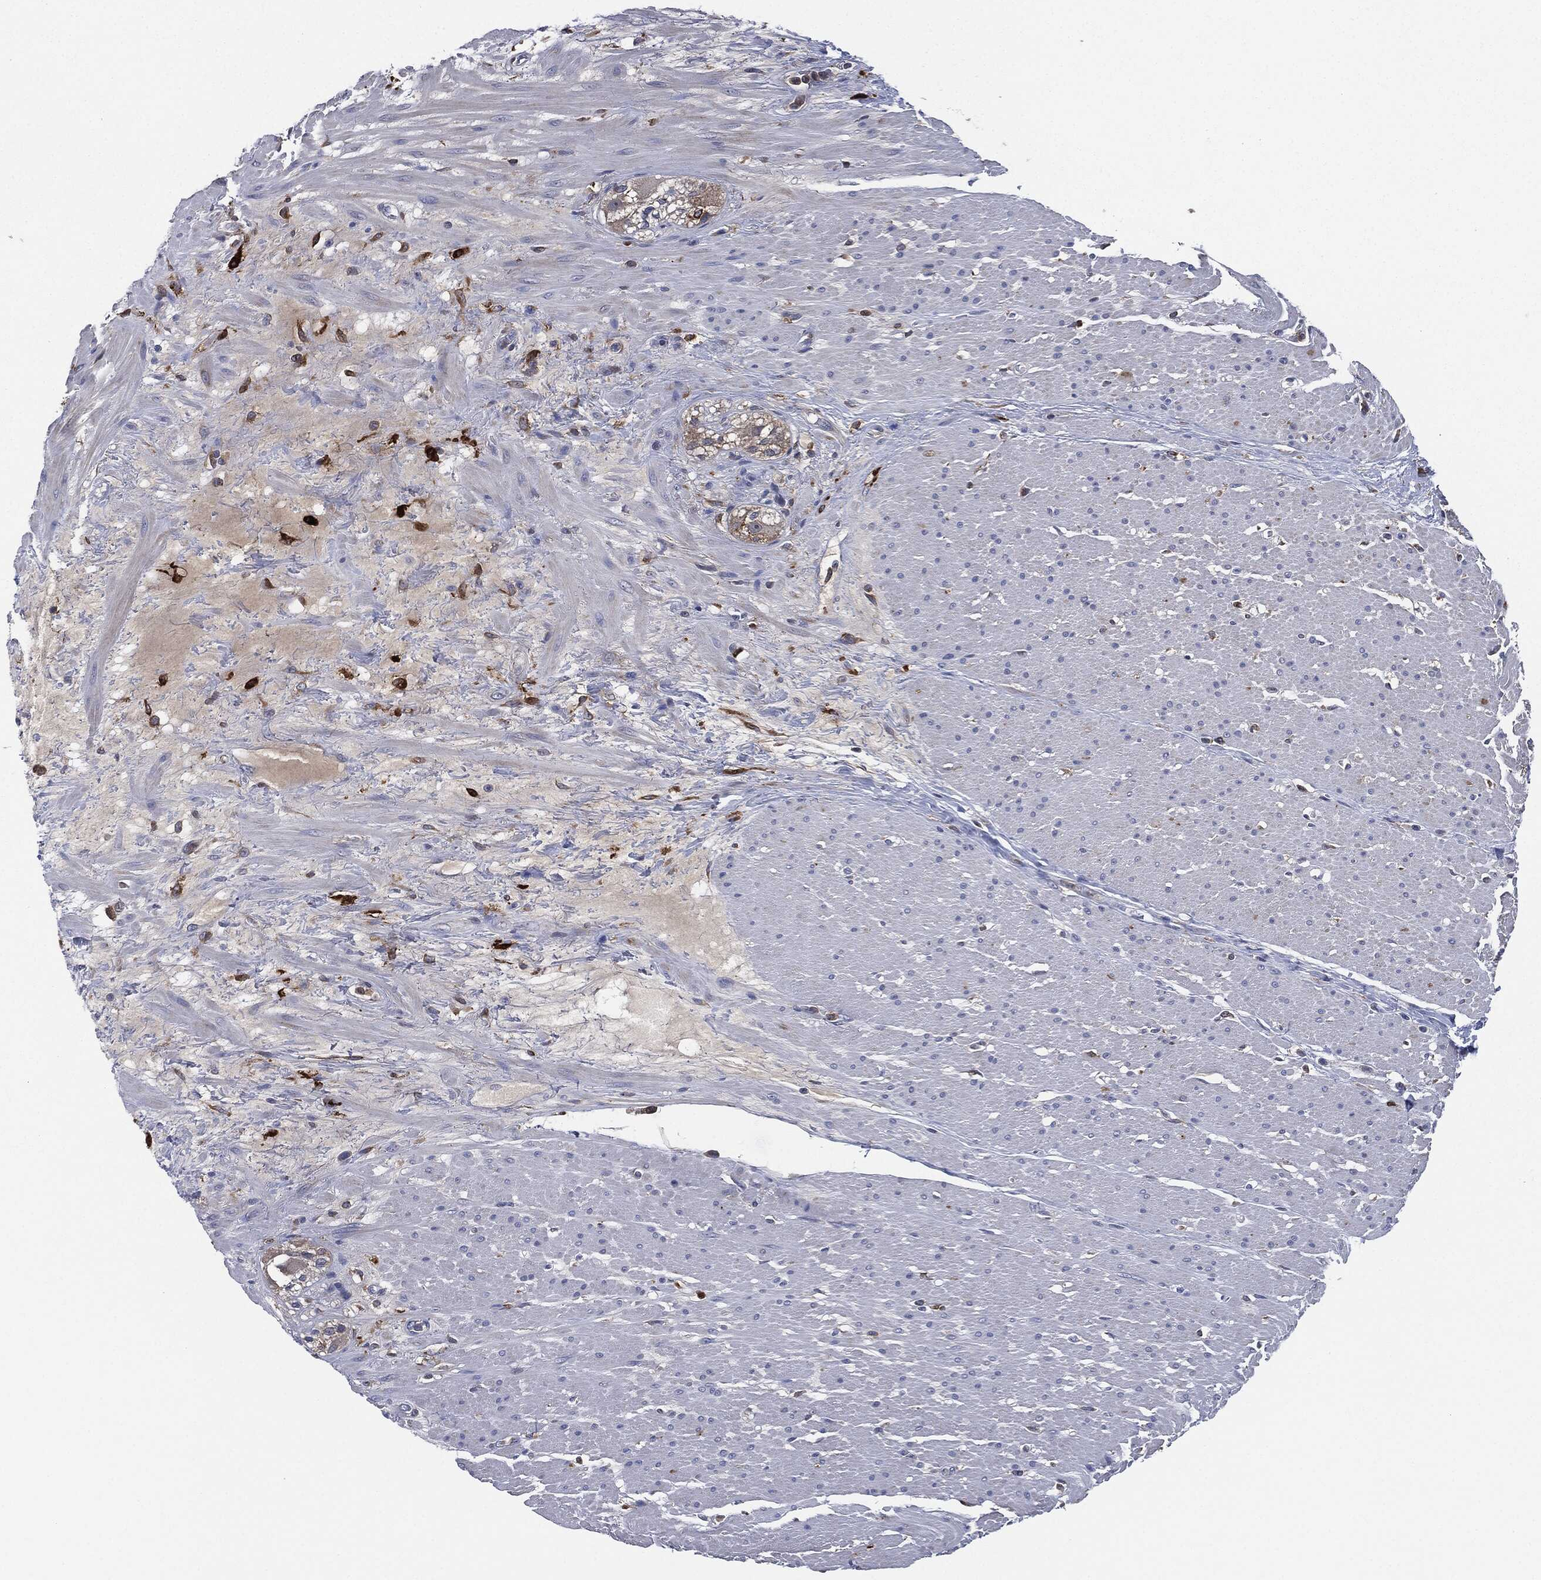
{"staining": {"intensity": "negative", "quantity": "none", "location": "none"}, "tissue": "smooth muscle", "cell_type": "Smooth muscle cells", "image_type": "normal", "snomed": [{"axis": "morphology", "description": "Normal tissue, NOS"}, {"axis": "topography", "description": "Soft tissue"}, {"axis": "topography", "description": "Smooth muscle"}], "caption": "IHC of normal smooth muscle reveals no staining in smooth muscle cells.", "gene": "TMEM11", "patient": {"sex": "male", "age": 72}}